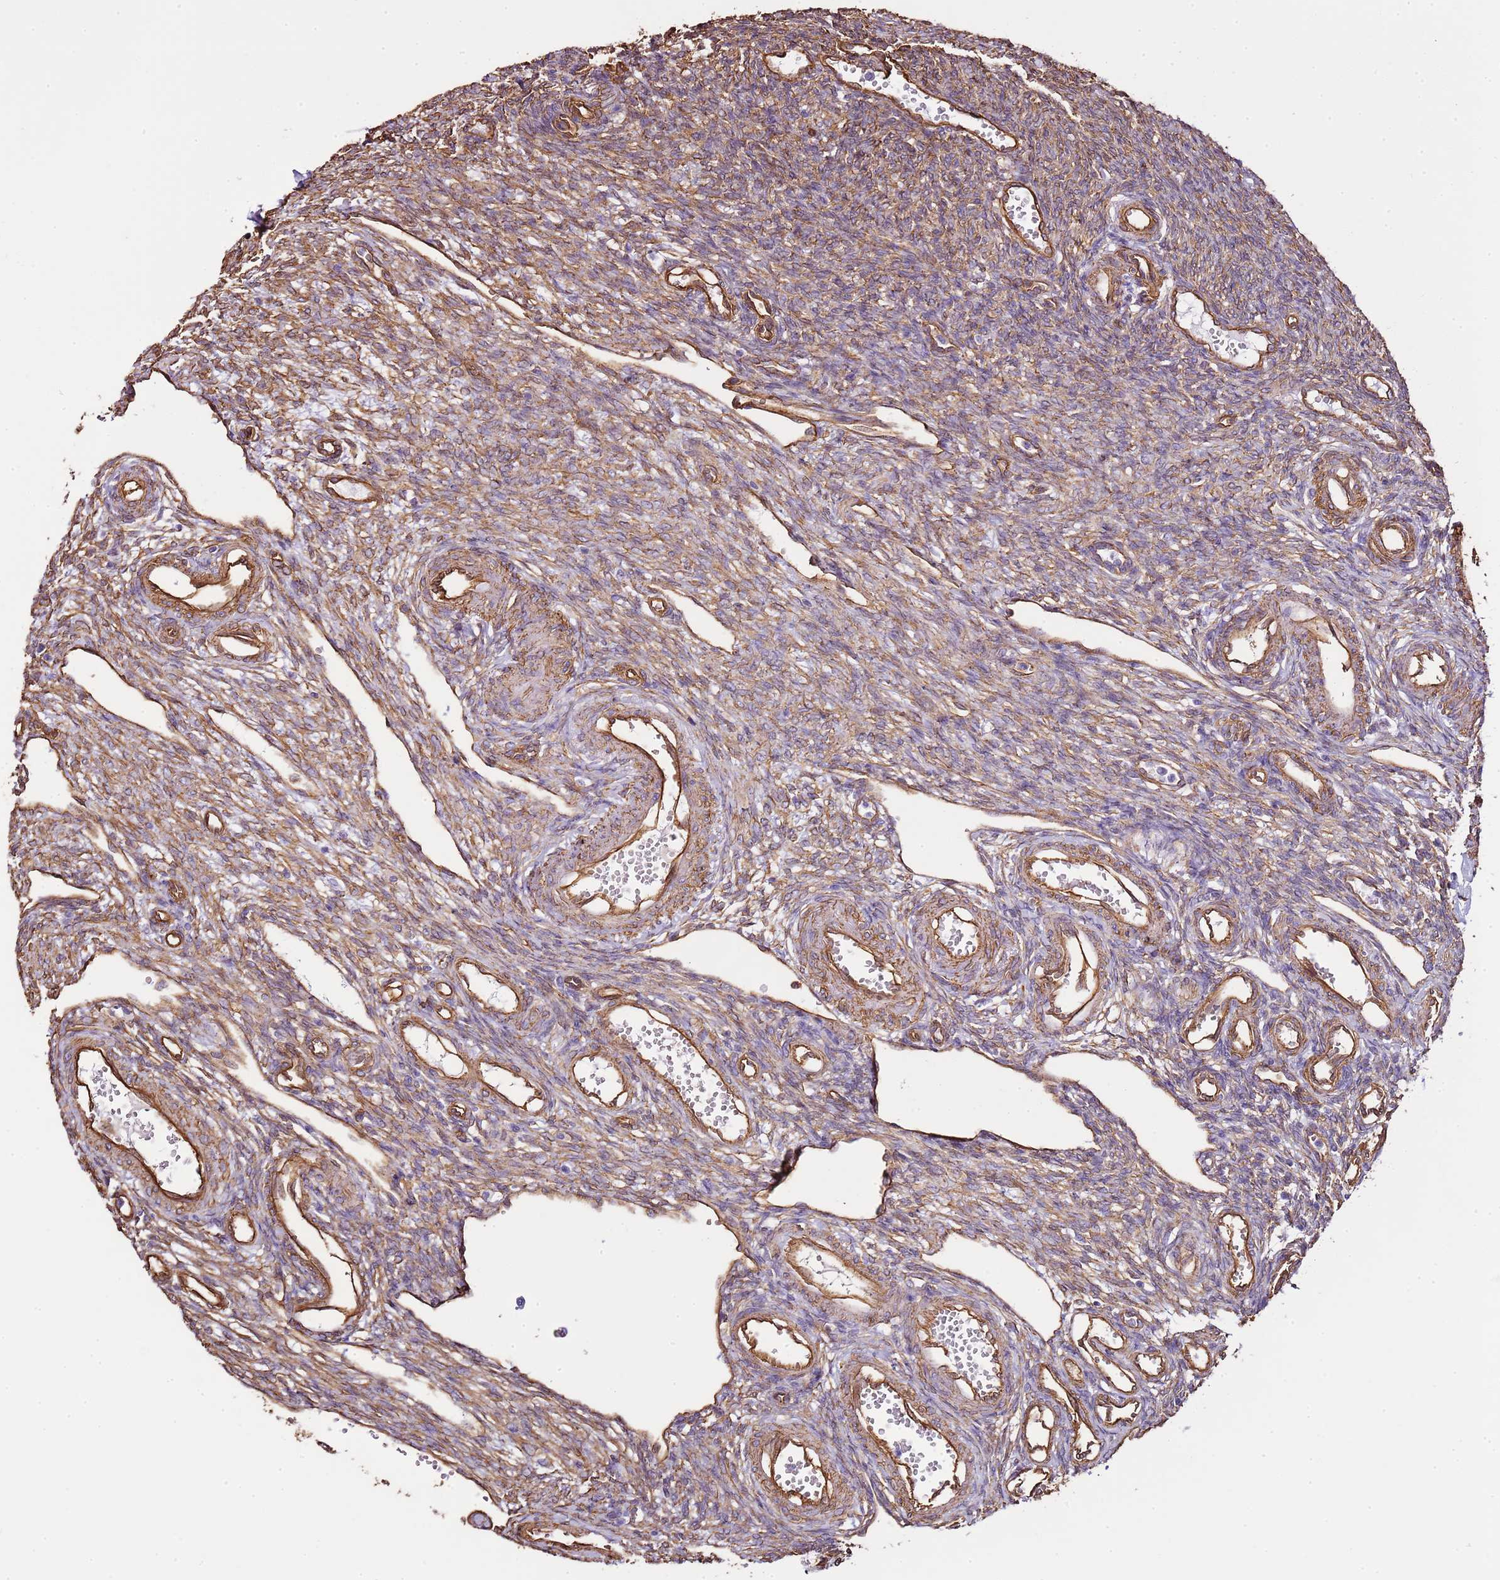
{"staining": {"intensity": "moderate", "quantity": "25%-75%", "location": "cytoplasmic/membranous"}, "tissue": "ovary", "cell_type": "Ovarian stroma cells", "image_type": "normal", "snomed": [{"axis": "morphology", "description": "Normal tissue, NOS"}, {"axis": "morphology", "description": "Cyst, NOS"}, {"axis": "topography", "description": "Ovary"}], "caption": "Human ovary stained for a protein (brown) displays moderate cytoplasmic/membranous positive positivity in about 25%-75% of ovarian stroma cells.", "gene": "CTDSPL", "patient": {"sex": "female", "age": 33}}